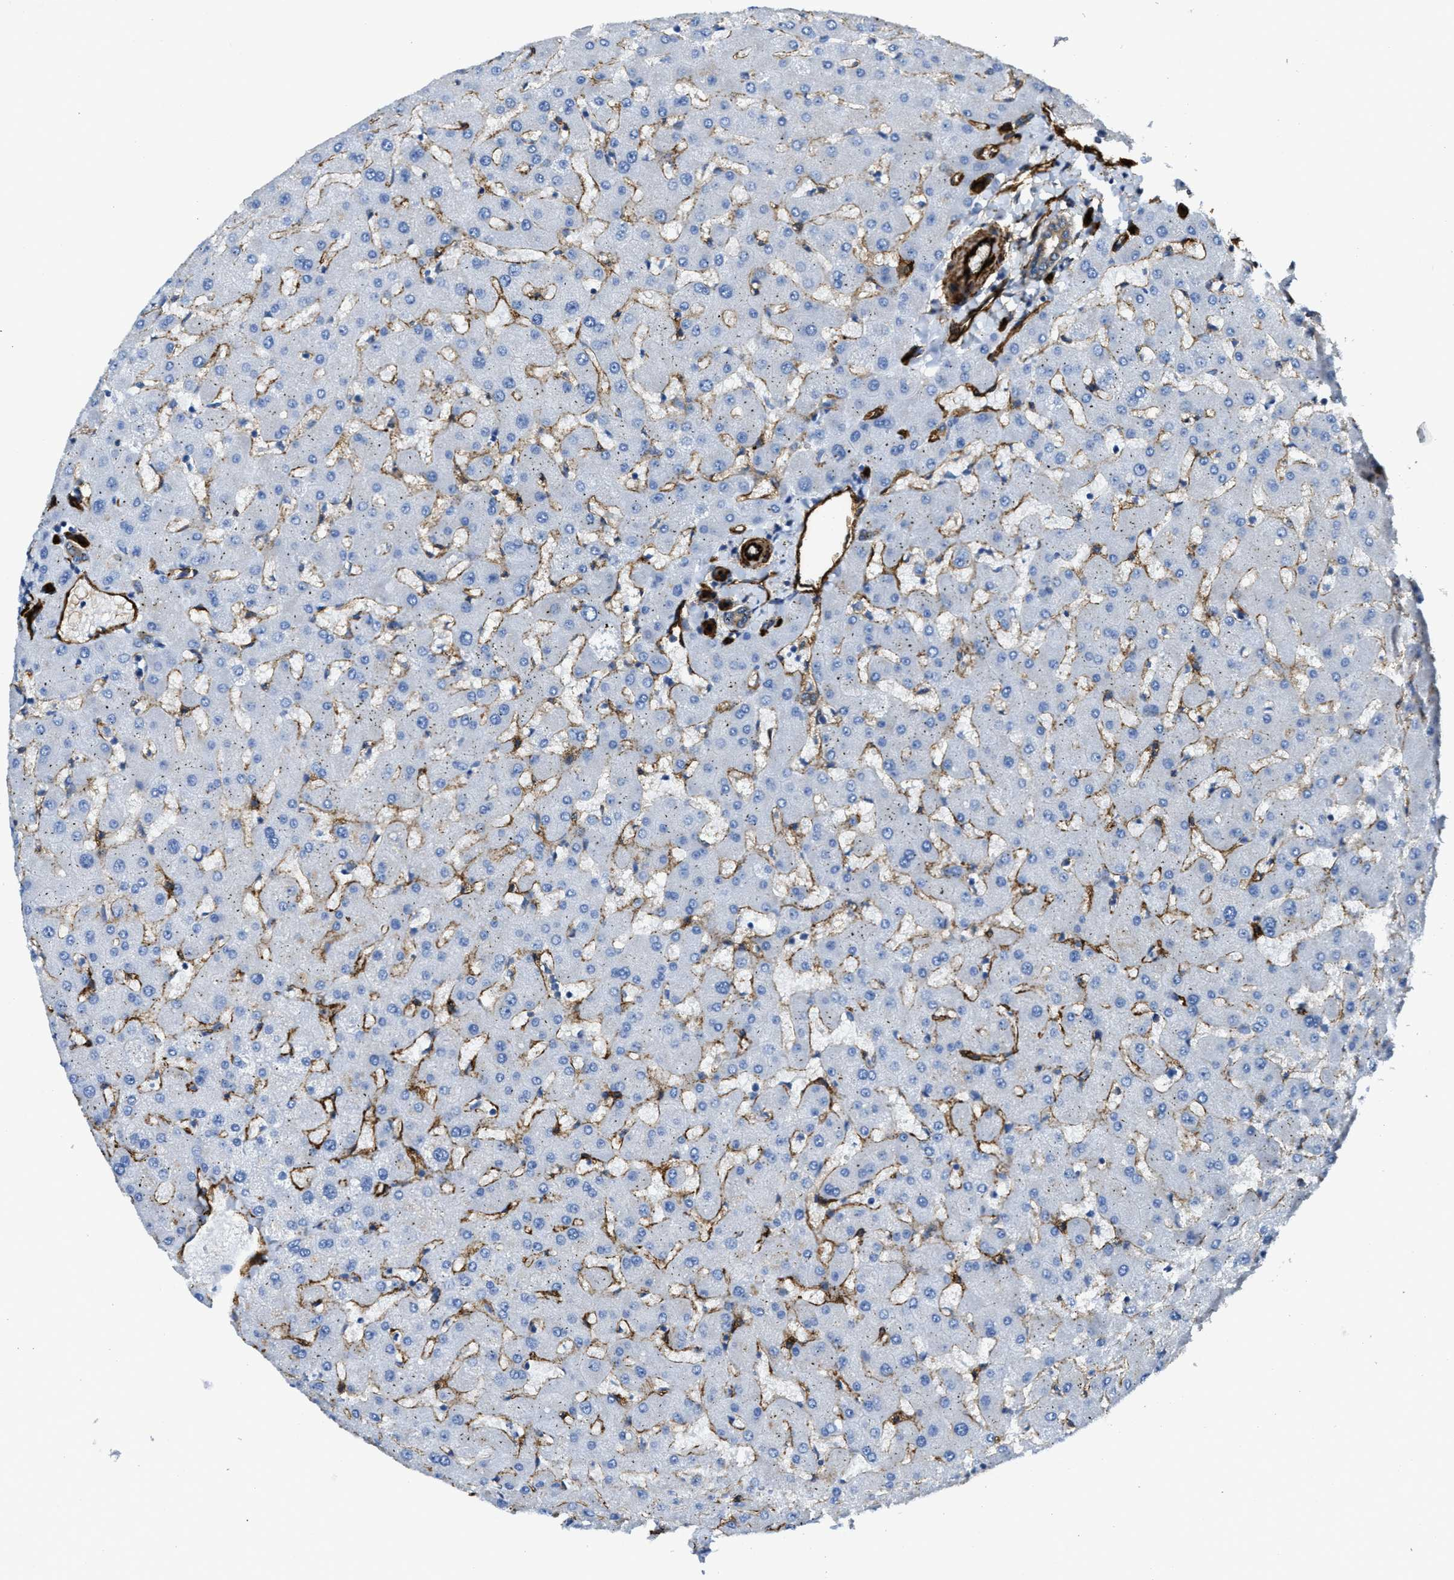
{"staining": {"intensity": "weak", "quantity": ">75%", "location": "cytoplasmic/membranous"}, "tissue": "liver", "cell_type": "Cholangiocytes", "image_type": "normal", "snomed": [{"axis": "morphology", "description": "Normal tissue, NOS"}, {"axis": "topography", "description": "Liver"}], "caption": "Protein staining demonstrates weak cytoplasmic/membranous positivity in about >75% of cholangiocytes in benign liver.", "gene": "NAB1", "patient": {"sex": "female", "age": 63}}